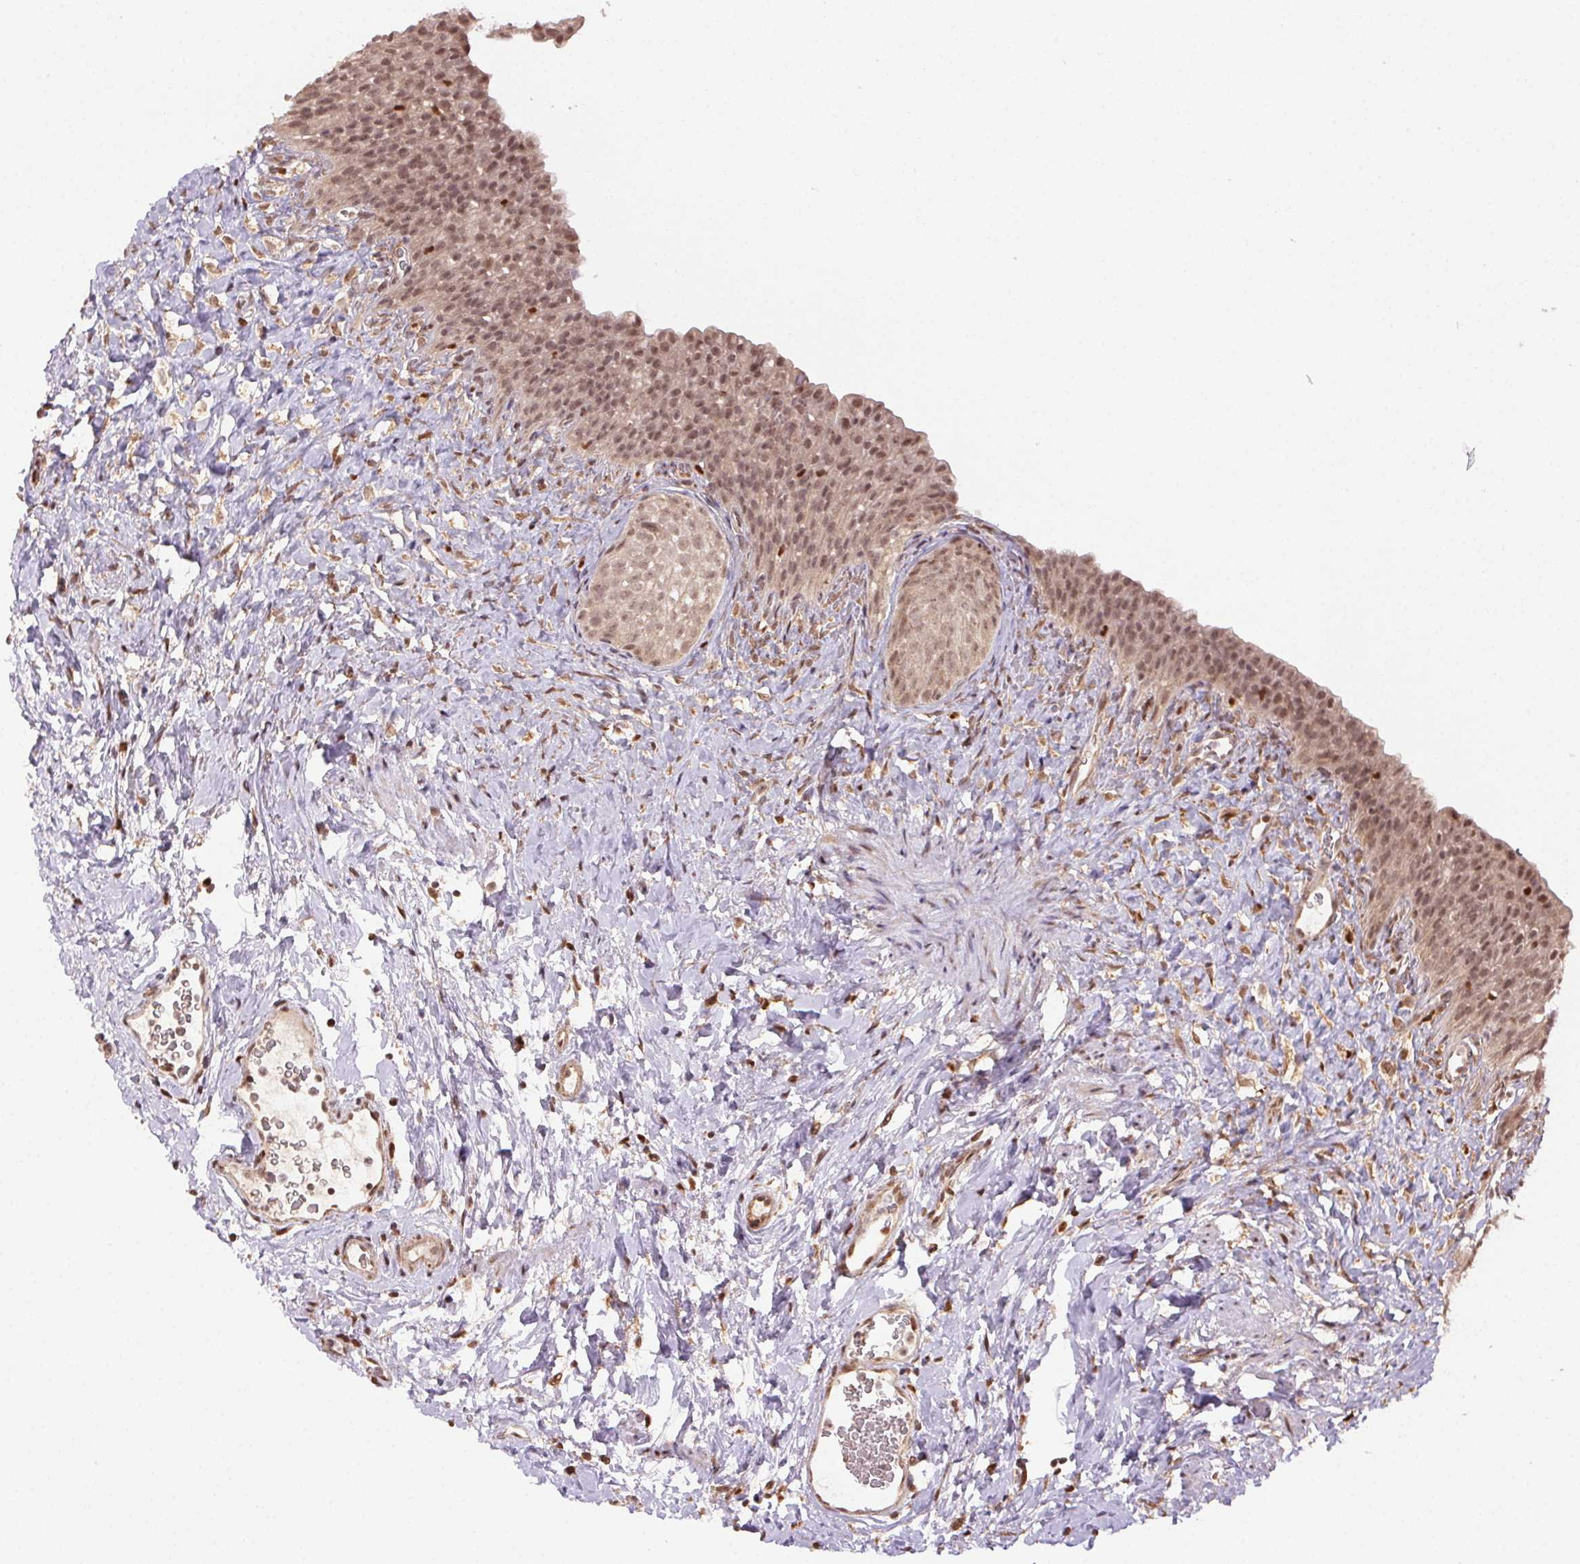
{"staining": {"intensity": "moderate", "quantity": ">75%", "location": "nuclear"}, "tissue": "urinary bladder", "cell_type": "Urothelial cells", "image_type": "normal", "snomed": [{"axis": "morphology", "description": "Normal tissue, NOS"}, {"axis": "topography", "description": "Urinary bladder"}, {"axis": "topography", "description": "Prostate"}], "caption": "The micrograph exhibits staining of benign urinary bladder, revealing moderate nuclear protein positivity (brown color) within urothelial cells. (brown staining indicates protein expression, while blue staining denotes nuclei).", "gene": "TREML4", "patient": {"sex": "male", "age": 76}}